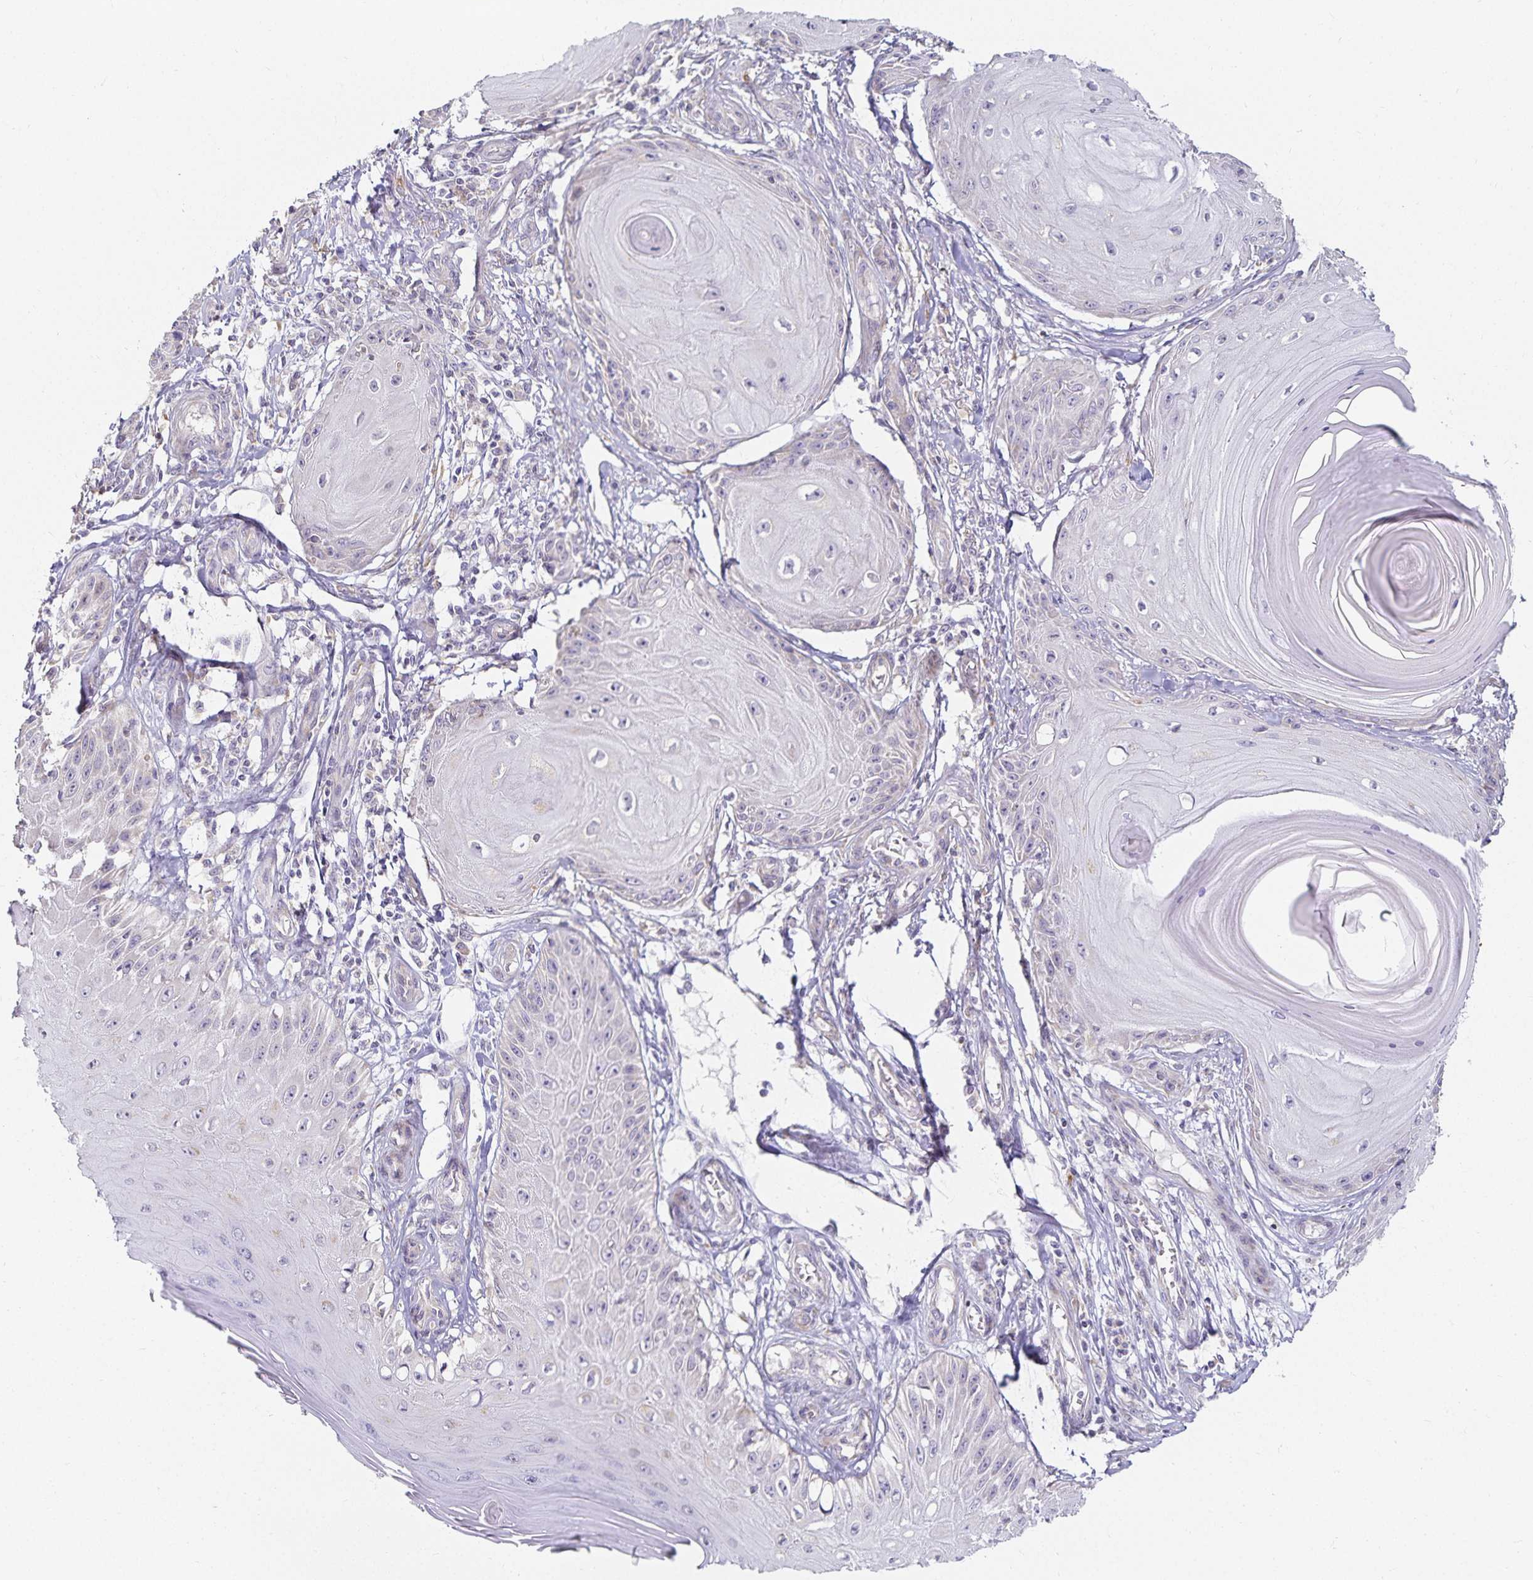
{"staining": {"intensity": "negative", "quantity": "none", "location": "none"}, "tissue": "skin cancer", "cell_type": "Tumor cells", "image_type": "cancer", "snomed": [{"axis": "morphology", "description": "Squamous cell carcinoma, NOS"}, {"axis": "topography", "description": "Skin"}], "caption": "Skin cancer was stained to show a protein in brown. There is no significant staining in tumor cells.", "gene": "GP2", "patient": {"sex": "female", "age": 77}}